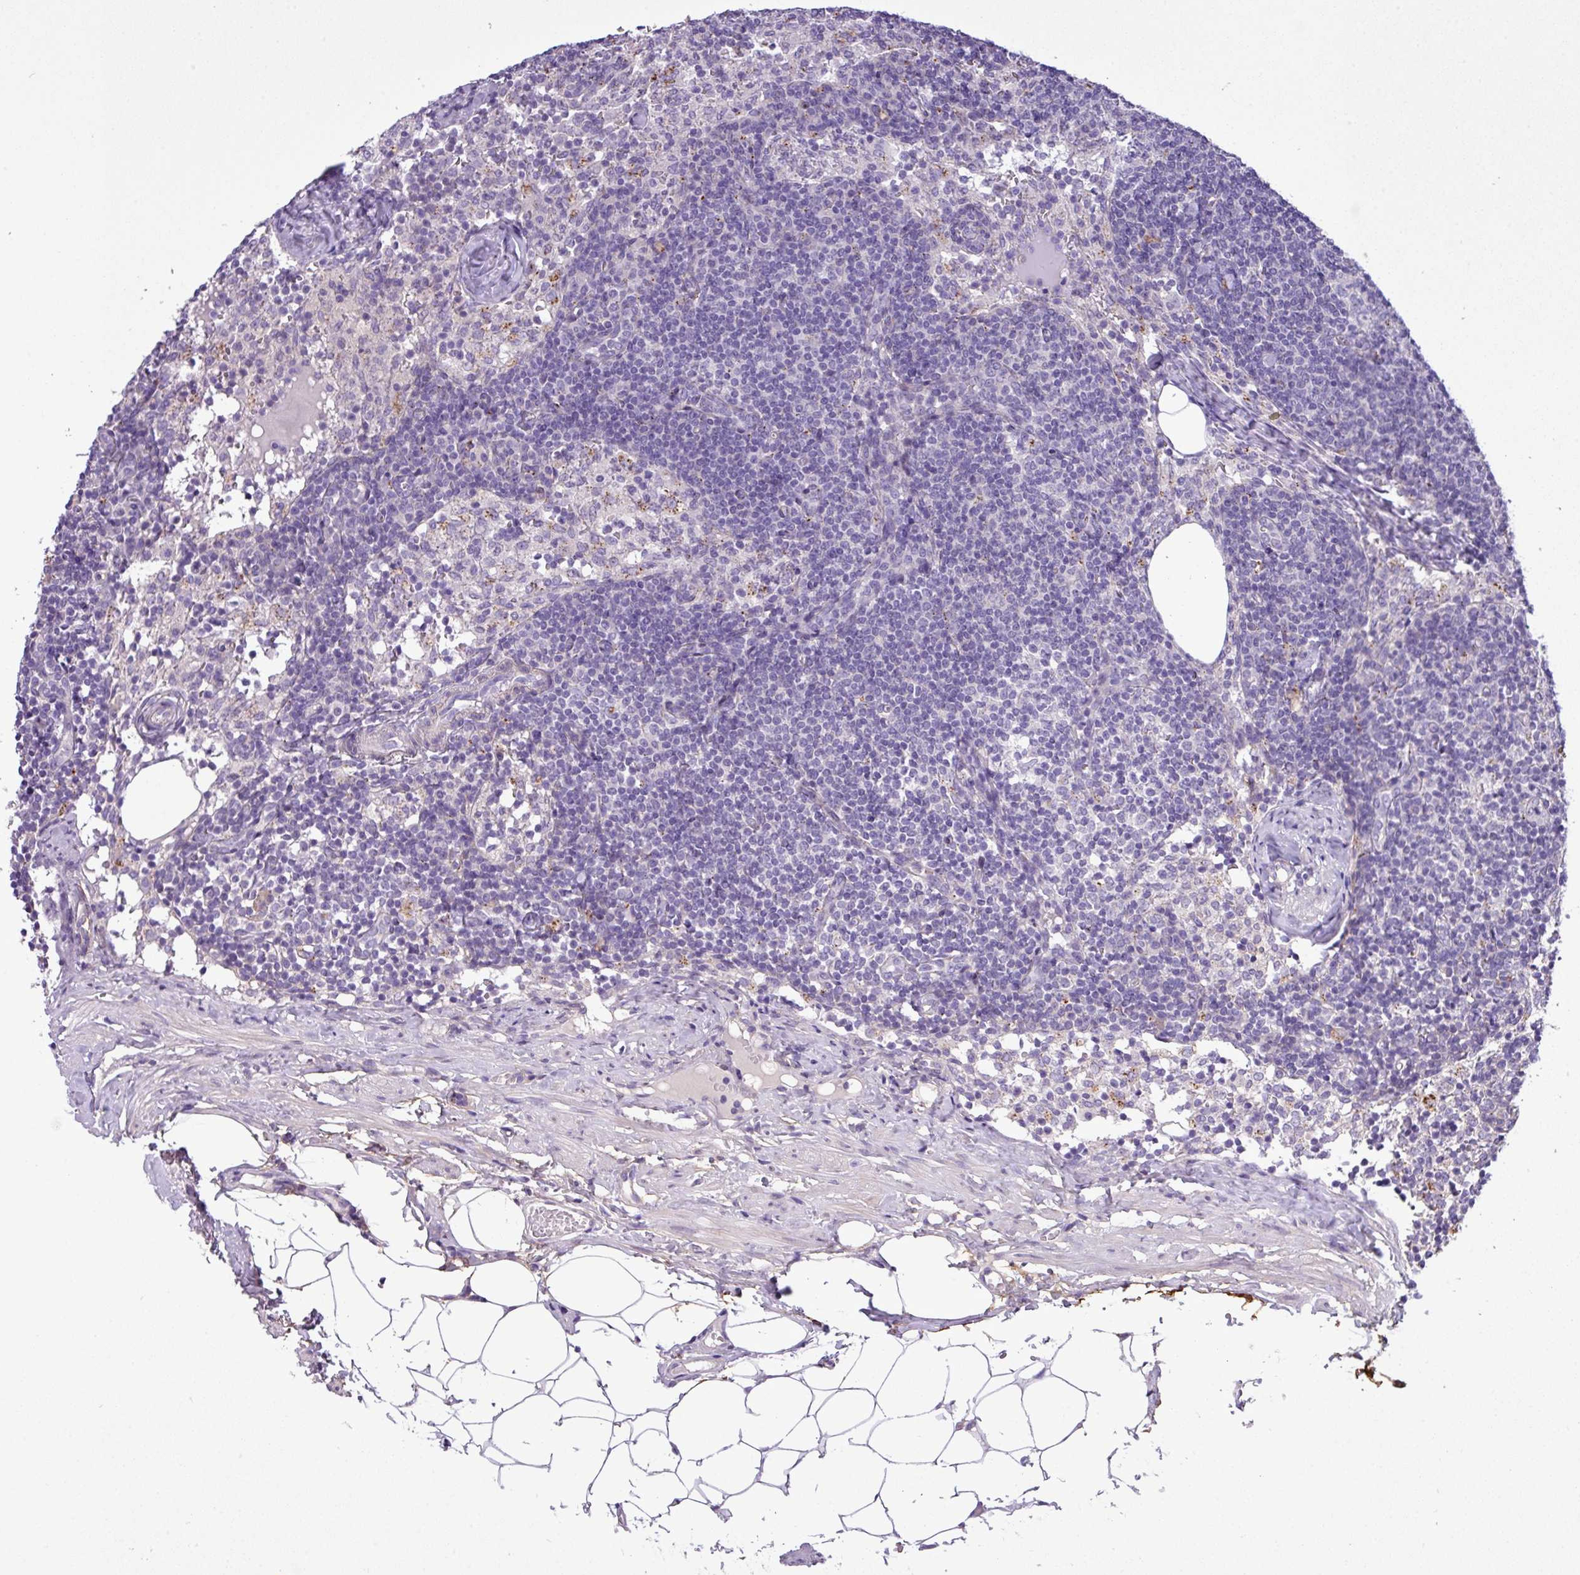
{"staining": {"intensity": "negative", "quantity": "none", "location": "none"}, "tissue": "lymph node", "cell_type": "Germinal center cells", "image_type": "normal", "snomed": [{"axis": "morphology", "description": "Normal tissue, NOS"}, {"axis": "topography", "description": "Lymph node"}], "caption": "Immunohistochemistry histopathology image of benign human lymph node stained for a protein (brown), which exhibits no staining in germinal center cells.", "gene": "CD248", "patient": {"sex": "female", "age": 52}}